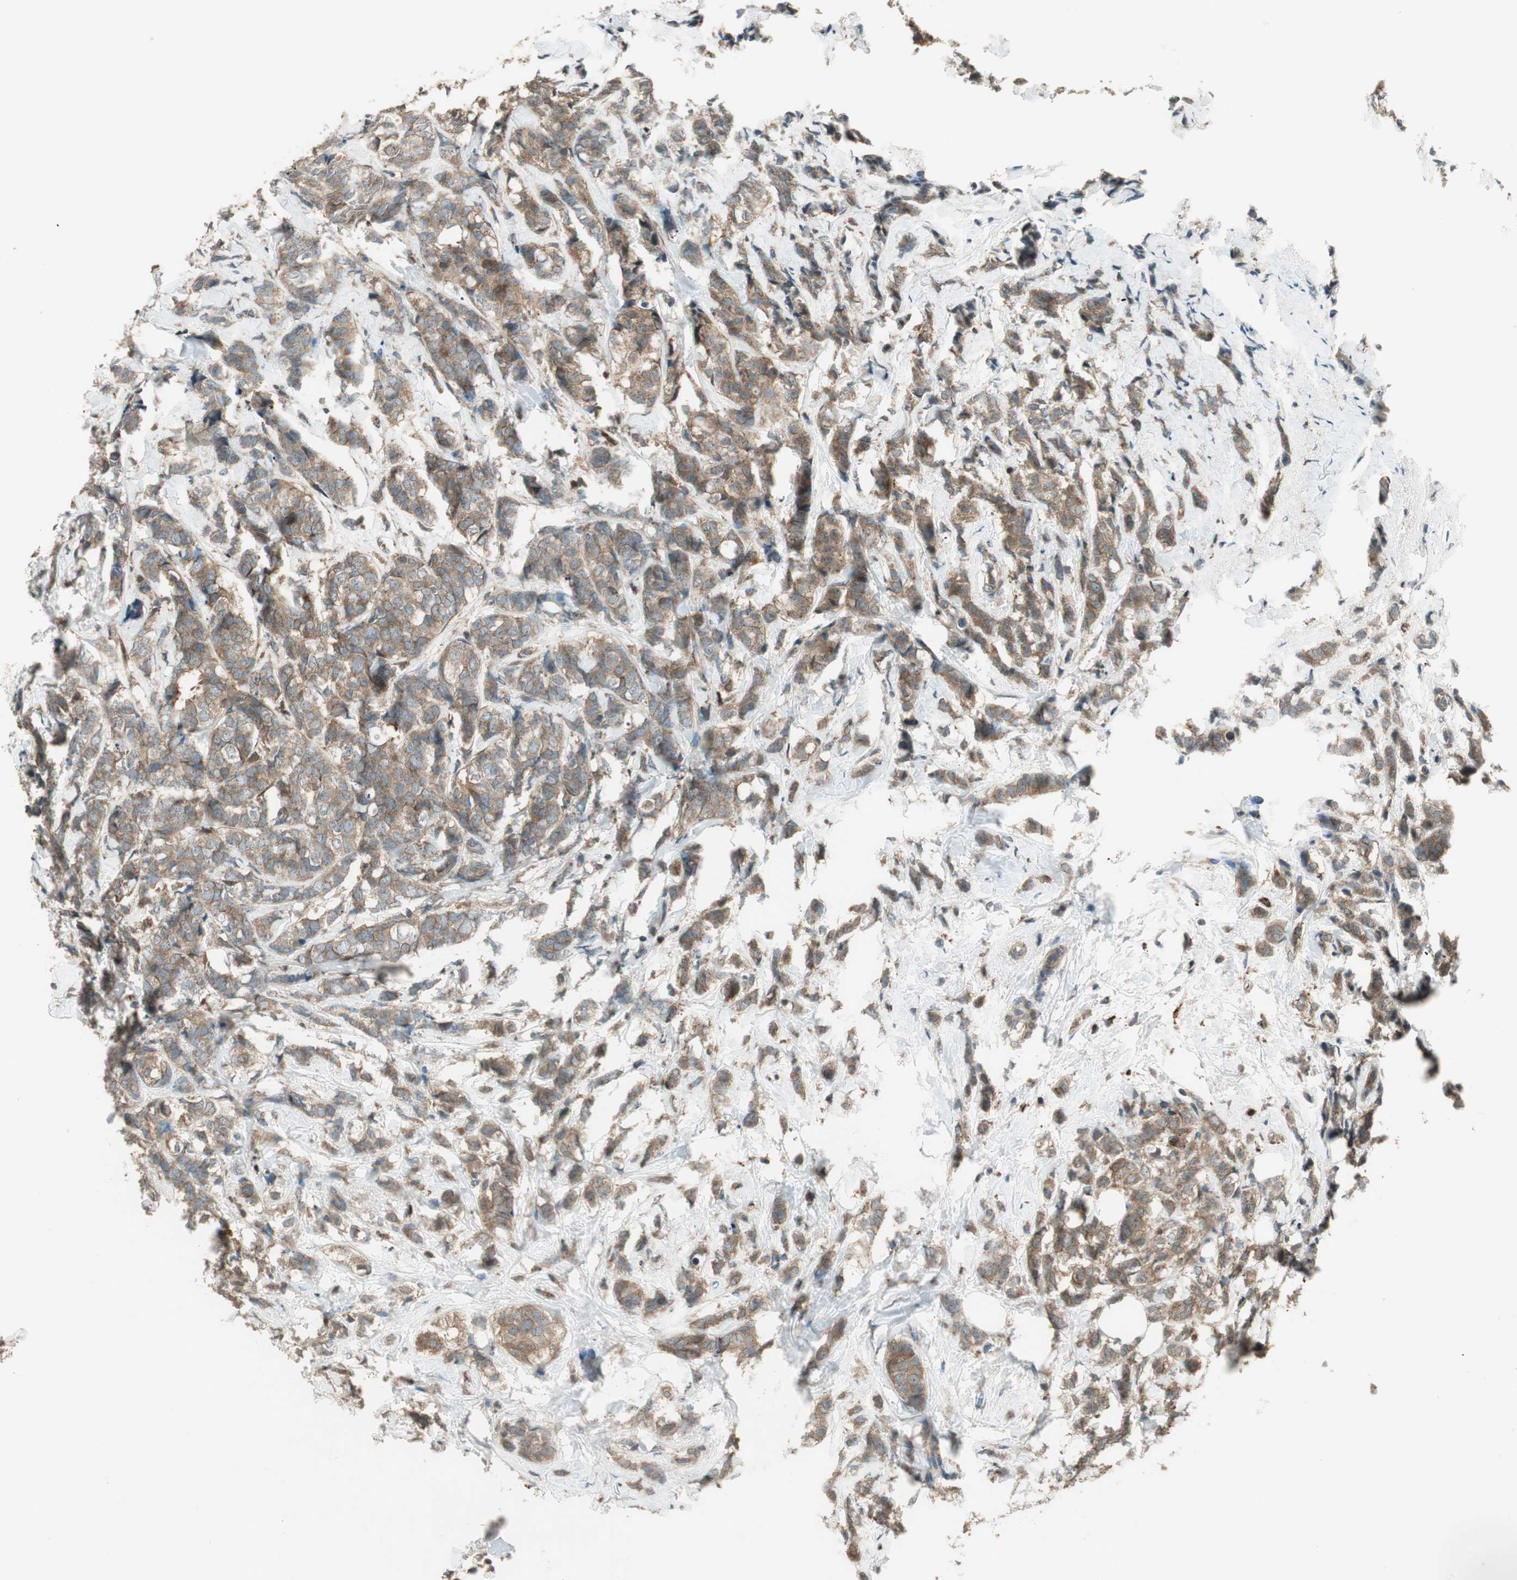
{"staining": {"intensity": "moderate", "quantity": ">75%", "location": "cytoplasmic/membranous"}, "tissue": "breast cancer", "cell_type": "Tumor cells", "image_type": "cancer", "snomed": [{"axis": "morphology", "description": "Lobular carcinoma"}, {"axis": "topography", "description": "Breast"}], "caption": "Human breast cancer stained for a protein (brown) demonstrates moderate cytoplasmic/membranous positive staining in approximately >75% of tumor cells.", "gene": "CNOT4", "patient": {"sex": "female", "age": 60}}